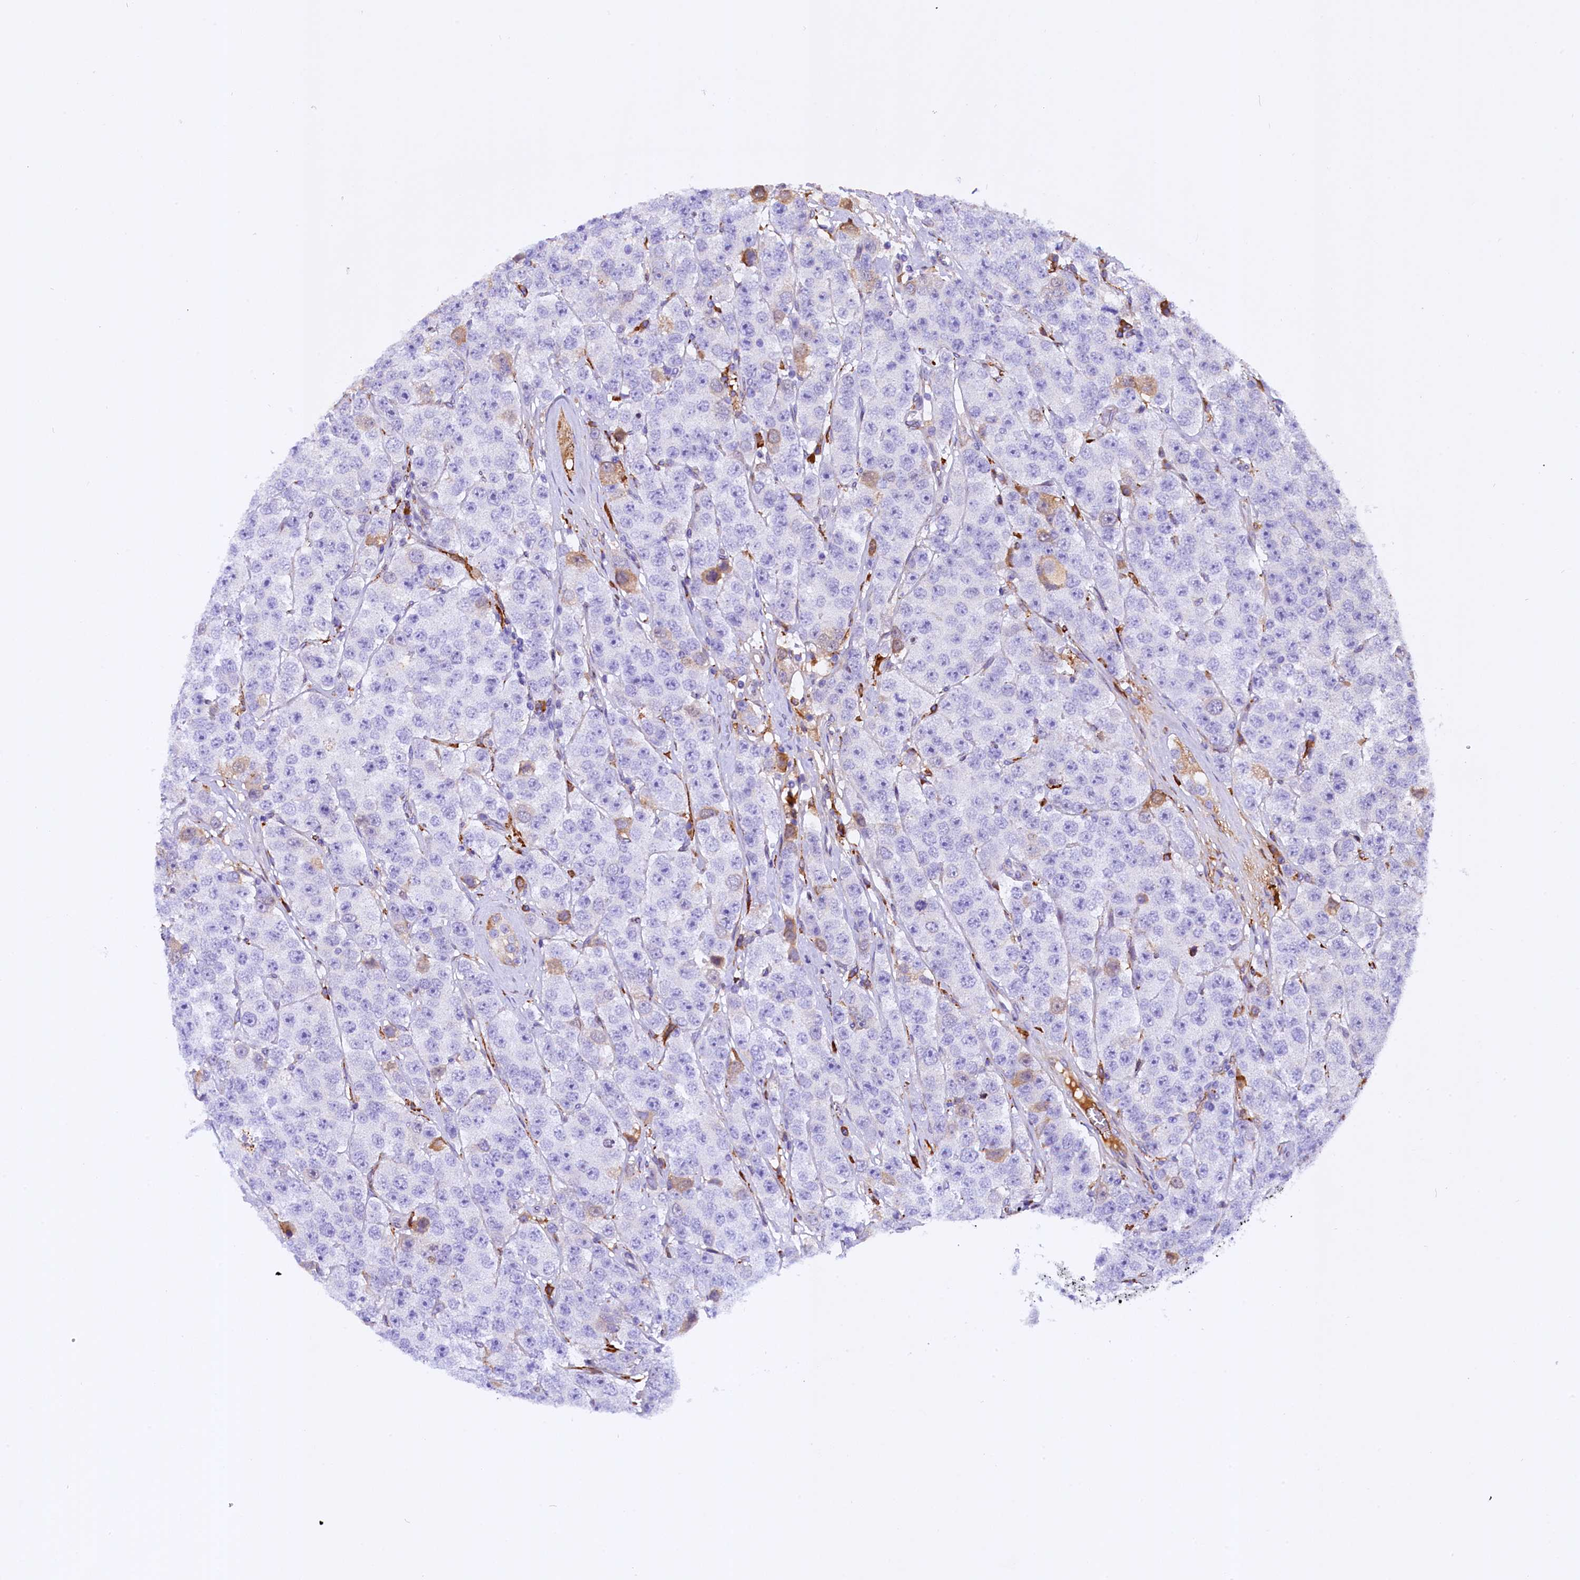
{"staining": {"intensity": "negative", "quantity": "none", "location": "none"}, "tissue": "testis cancer", "cell_type": "Tumor cells", "image_type": "cancer", "snomed": [{"axis": "morphology", "description": "Seminoma, NOS"}, {"axis": "topography", "description": "Testis"}], "caption": "A histopathology image of human testis cancer is negative for staining in tumor cells.", "gene": "CMTR2", "patient": {"sex": "male", "age": 28}}